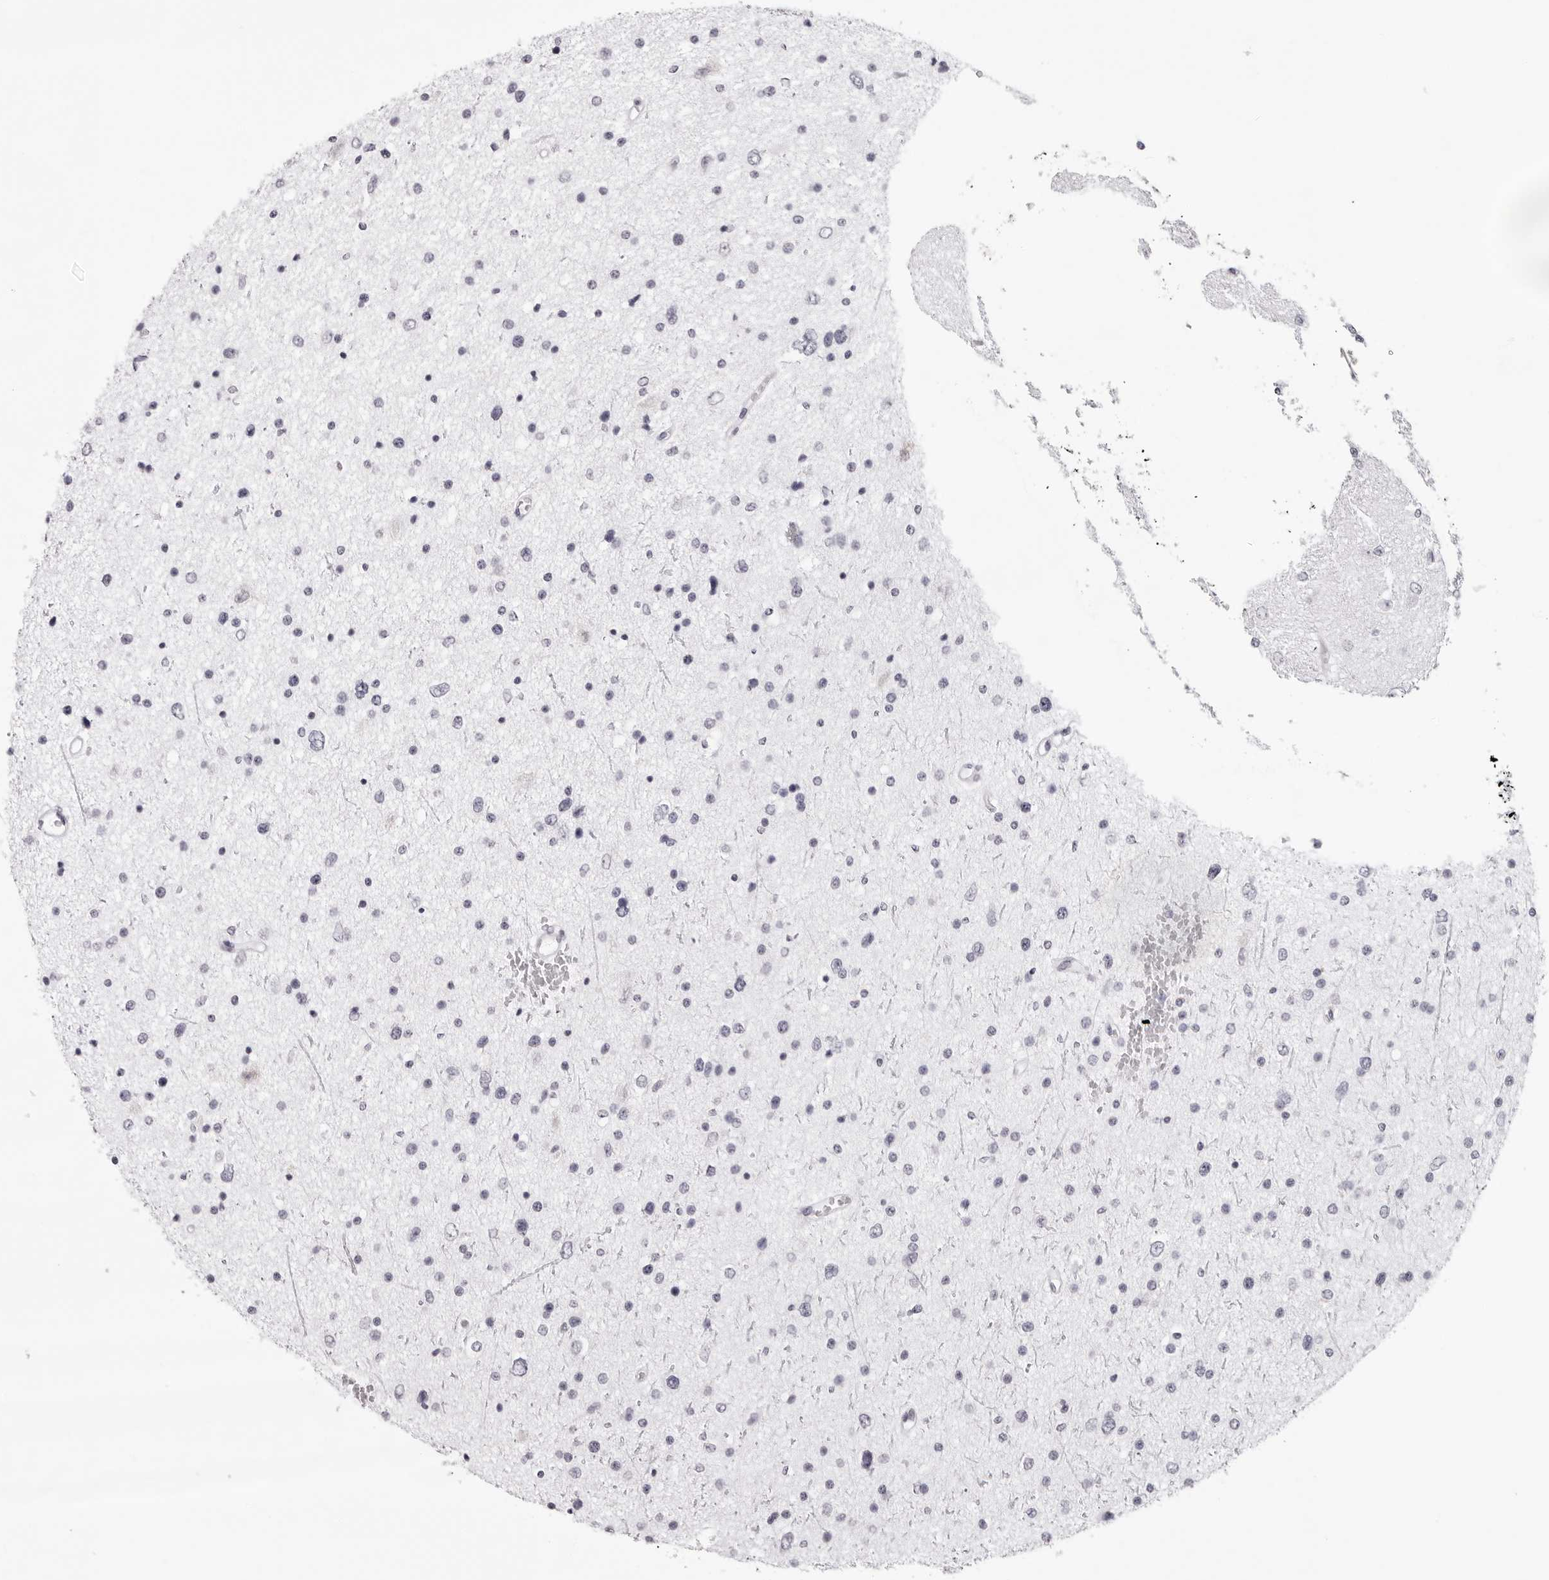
{"staining": {"intensity": "negative", "quantity": "none", "location": "none"}, "tissue": "glioma", "cell_type": "Tumor cells", "image_type": "cancer", "snomed": [{"axis": "morphology", "description": "Glioma, malignant, Low grade"}, {"axis": "topography", "description": "Brain"}], "caption": "A photomicrograph of malignant low-grade glioma stained for a protein exhibits no brown staining in tumor cells.", "gene": "SMIM2", "patient": {"sex": "female", "age": 37}}